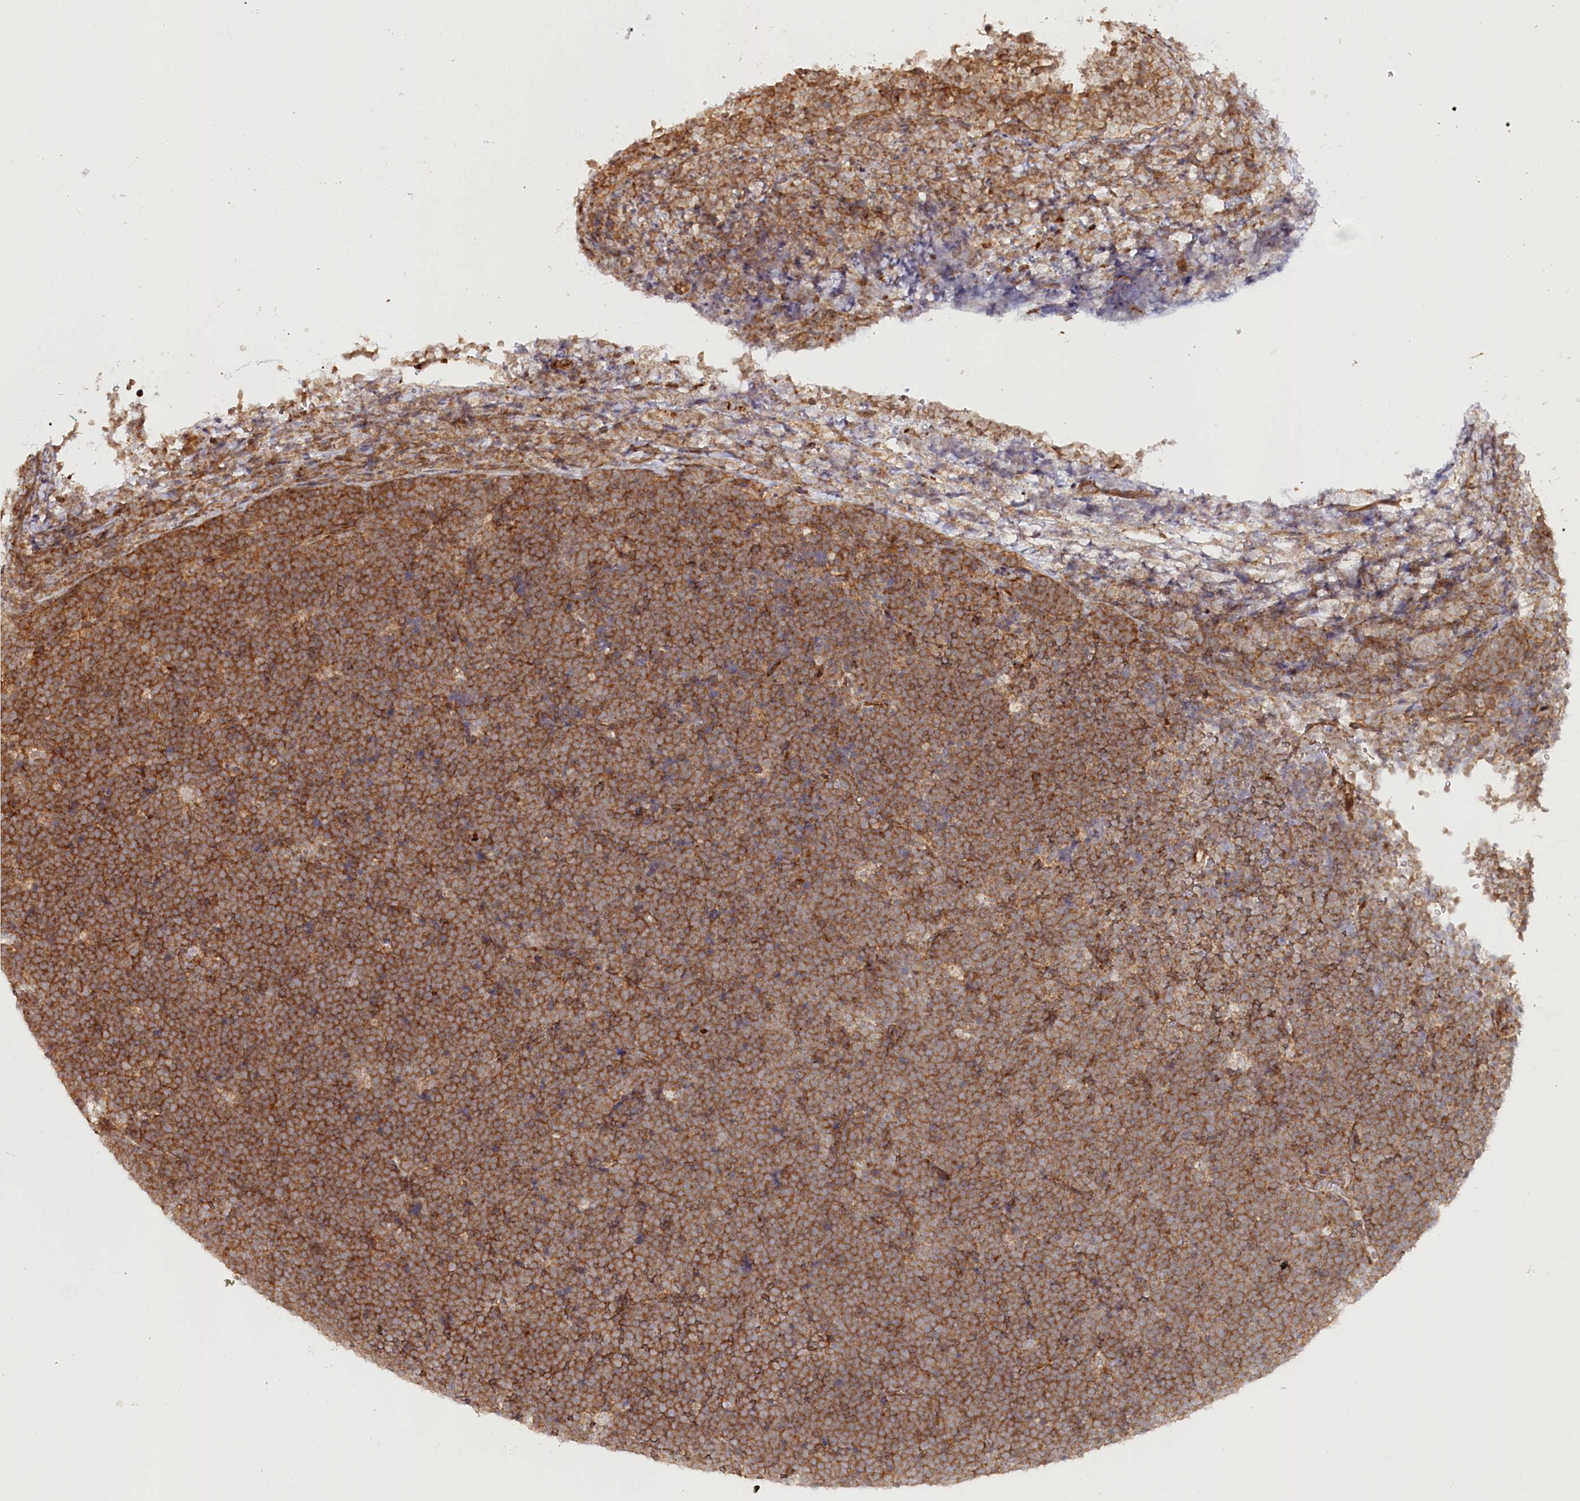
{"staining": {"intensity": "strong", "quantity": ">75%", "location": "cytoplasmic/membranous"}, "tissue": "lymphoma", "cell_type": "Tumor cells", "image_type": "cancer", "snomed": [{"axis": "morphology", "description": "Malignant lymphoma, non-Hodgkin's type, High grade"}, {"axis": "topography", "description": "Lymph node"}], "caption": "Tumor cells display strong cytoplasmic/membranous staining in about >75% of cells in malignant lymphoma, non-Hodgkin's type (high-grade).", "gene": "OTUD4", "patient": {"sex": "male", "age": 13}}